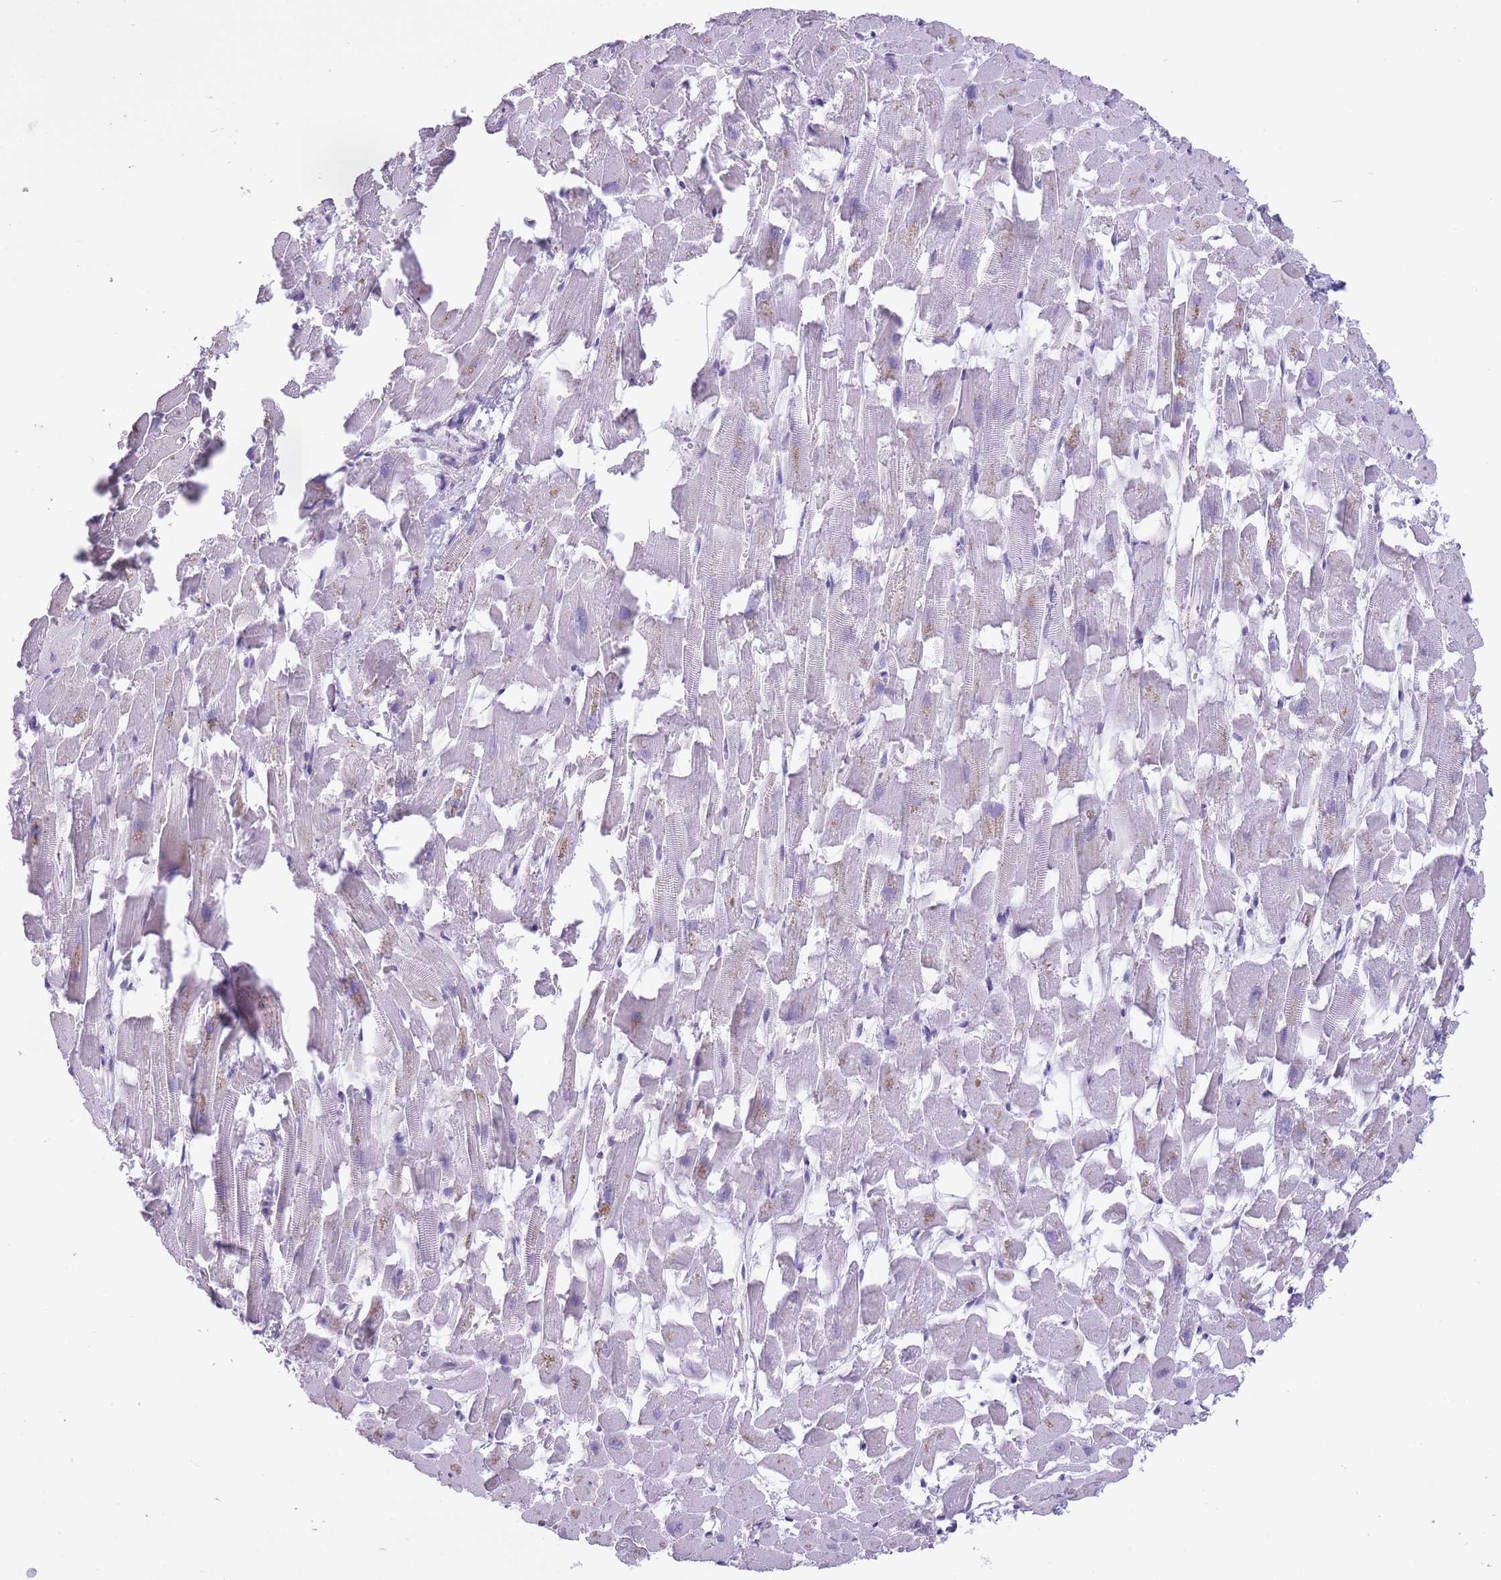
{"staining": {"intensity": "weak", "quantity": "<25%", "location": "cytoplasmic/membranous"}, "tissue": "heart muscle", "cell_type": "Cardiomyocytes", "image_type": "normal", "snomed": [{"axis": "morphology", "description": "Normal tissue, NOS"}, {"axis": "topography", "description": "Heart"}], "caption": "IHC of unremarkable heart muscle shows no positivity in cardiomyocytes.", "gene": "B4GALT2", "patient": {"sex": "female", "age": 64}}